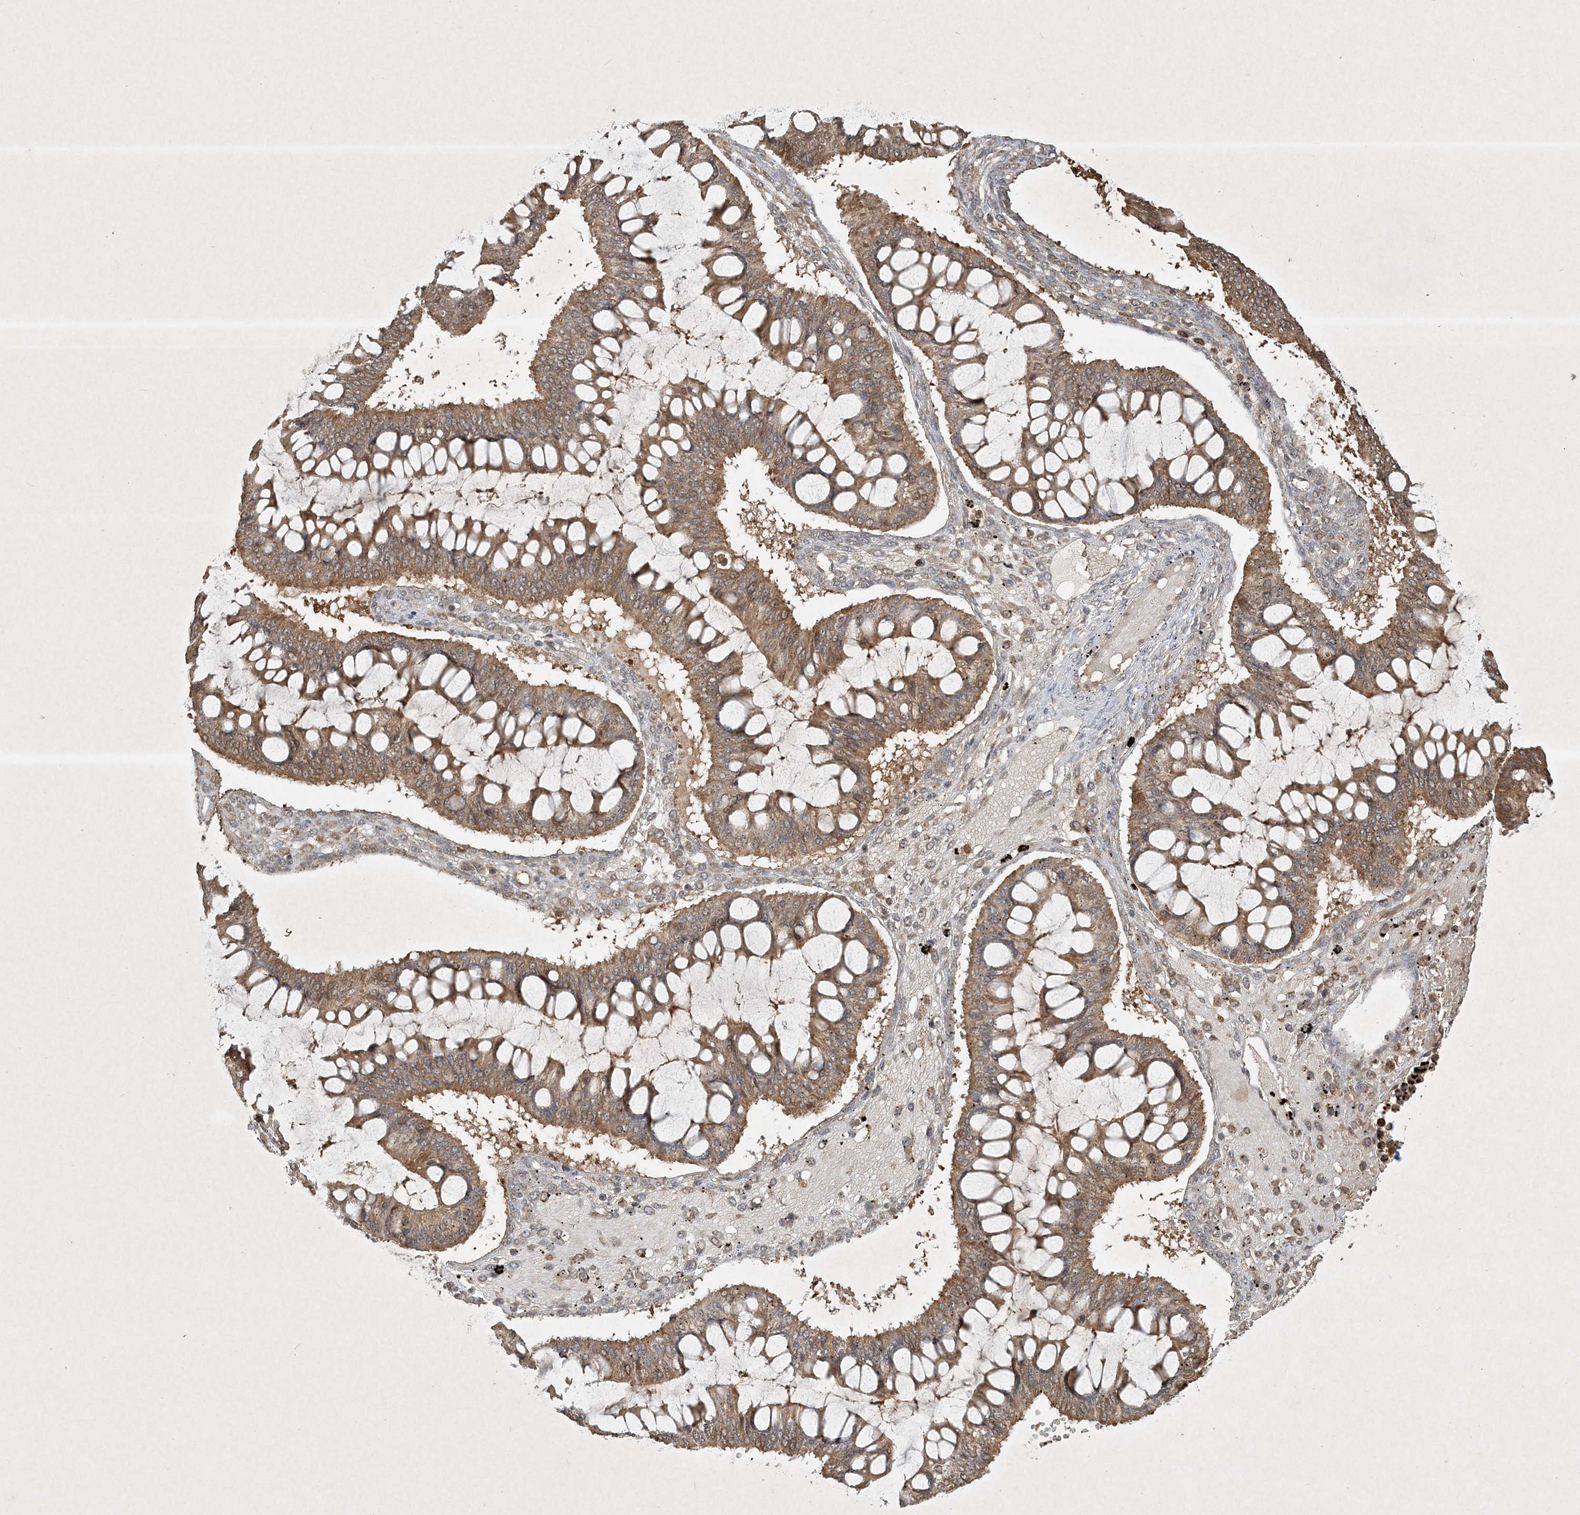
{"staining": {"intensity": "moderate", "quantity": ">75%", "location": "cytoplasmic/membranous"}, "tissue": "ovarian cancer", "cell_type": "Tumor cells", "image_type": "cancer", "snomed": [{"axis": "morphology", "description": "Cystadenocarcinoma, mucinous, NOS"}, {"axis": "topography", "description": "Ovary"}], "caption": "Mucinous cystadenocarcinoma (ovarian) was stained to show a protein in brown. There is medium levels of moderate cytoplasmic/membranous expression in about >75% of tumor cells.", "gene": "PLTP", "patient": {"sex": "female", "age": 73}}